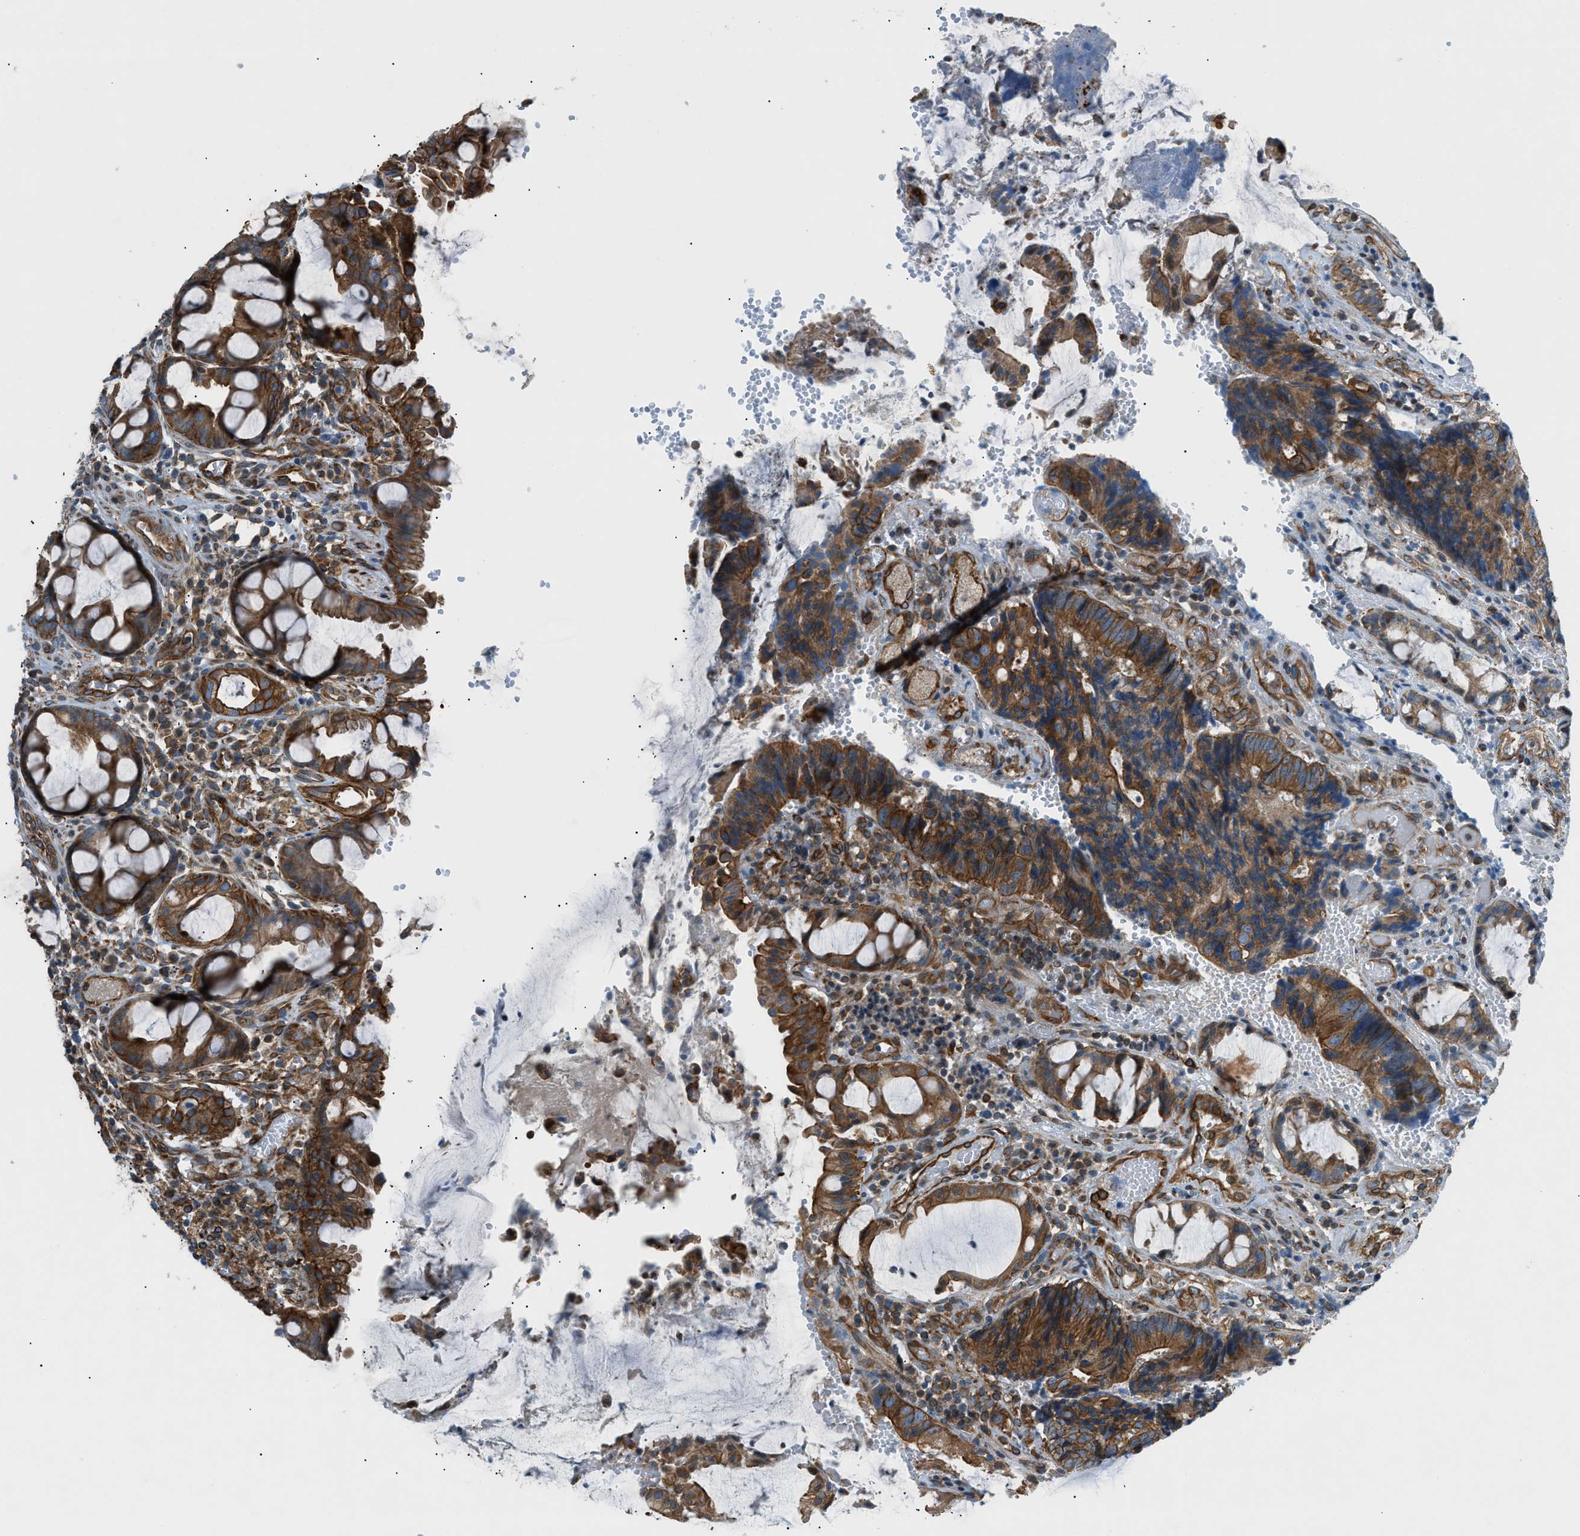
{"staining": {"intensity": "strong", "quantity": ">75%", "location": "cytoplasmic/membranous"}, "tissue": "colorectal cancer", "cell_type": "Tumor cells", "image_type": "cancer", "snomed": [{"axis": "morphology", "description": "Adenocarcinoma, NOS"}, {"axis": "topography", "description": "Colon"}], "caption": "The histopathology image shows a brown stain indicating the presence of a protein in the cytoplasmic/membranous of tumor cells in colorectal cancer. (DAB (3,3'-diaminobenzidine) IHC, brown staining for protein, blue staining for nuclei).", "gene": "DMAC1", "patient": {"sex": "female", "age": 57}}